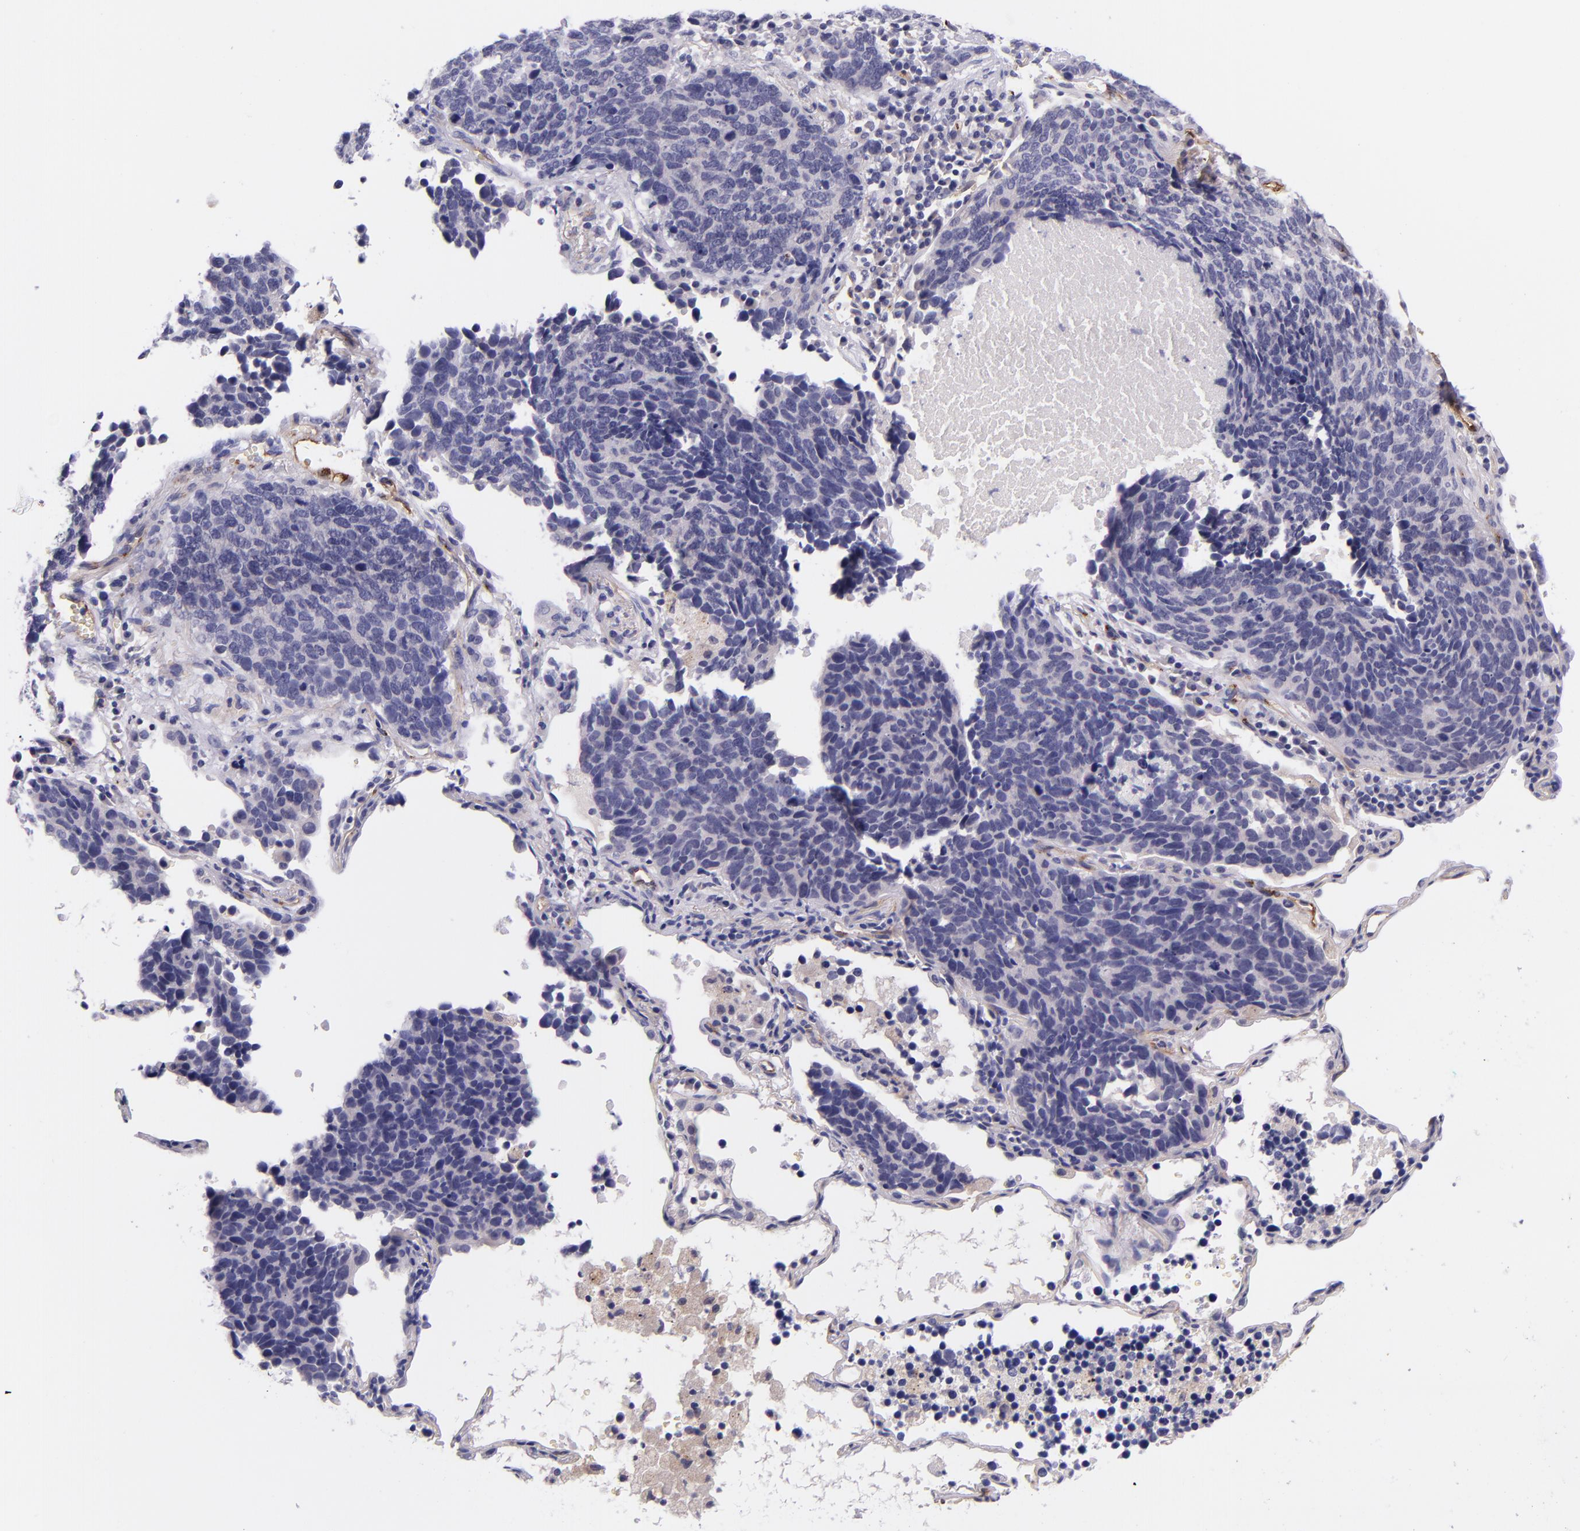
{"staining": {"intensity": "negative", "quantity": "none", "location": "none"}, "tissue": "lung cancer", "cell_type": "Tumor cells", "image_type": "cancer", "snomed": [{"axis": "morphology", "description": "Neoplasm, malignant, NOS"}, {"axis": "topography", "description": "Lung"}], "caption": "Neoplasm (malignant) (lung) was stained to show a protein in brown. There is no significant staining in tumor cells.", "gene": "NOS3", "patient": {"sex": "female", "age": 75}}